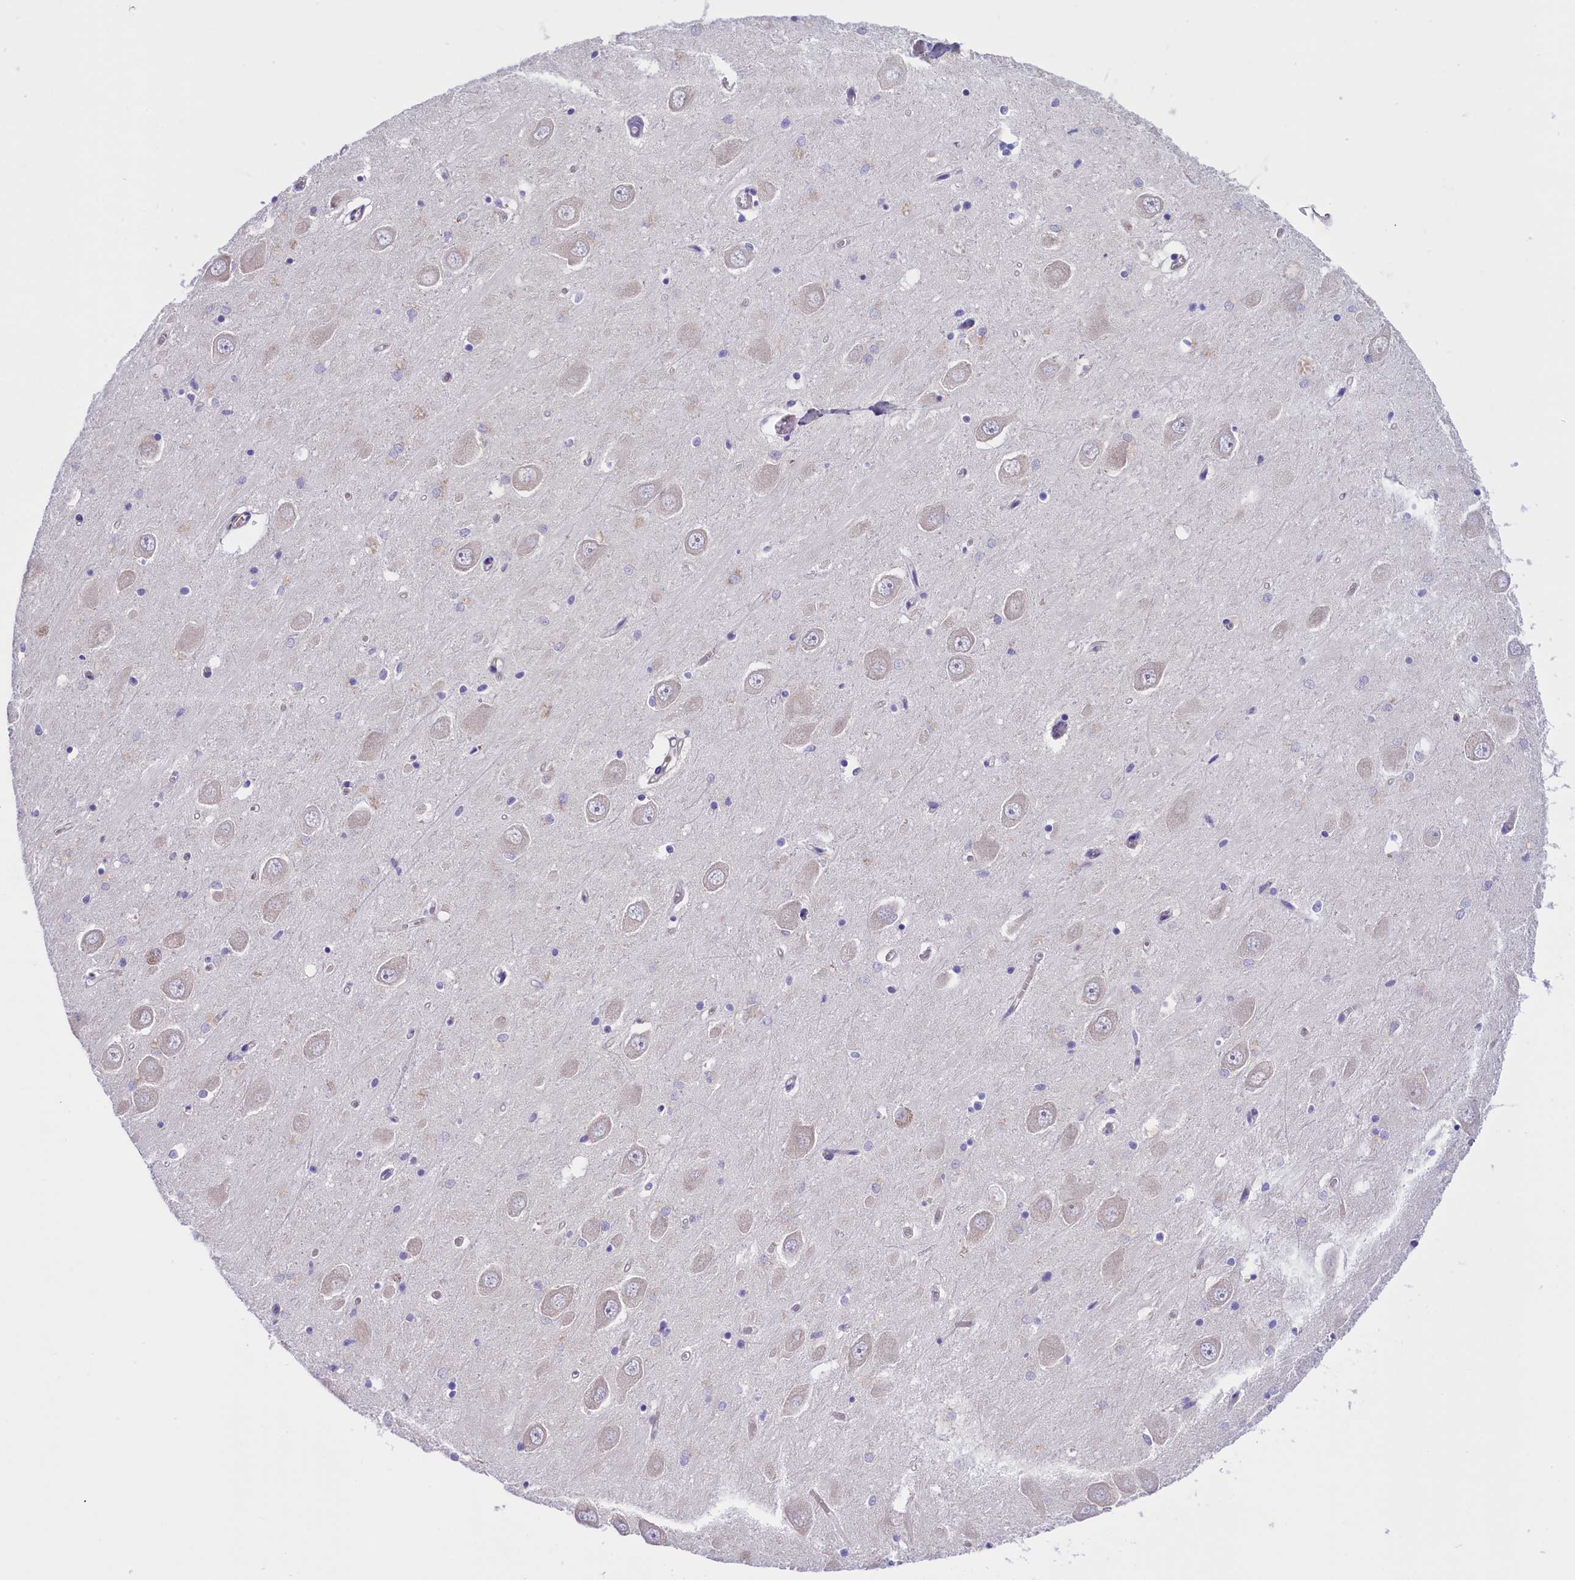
{"staining": {"intensity": "negative", "quantity": "none", "location": "none"}, "tissue": "hippocampus", "cell_type": "Glial cells", "image_type": "normal", "snomed": [{"axis": "morphology", "description": "Normal tissue, NOS"}, {"axis": "topography", "description": "Hippocampus"}], "caption": "This is an immunohistochemistry histopathology image of benign human hippocampus. There is no expression in glial cells.", "gene": "CCDC32", "patient": {"sex": "male", "age": 70}}